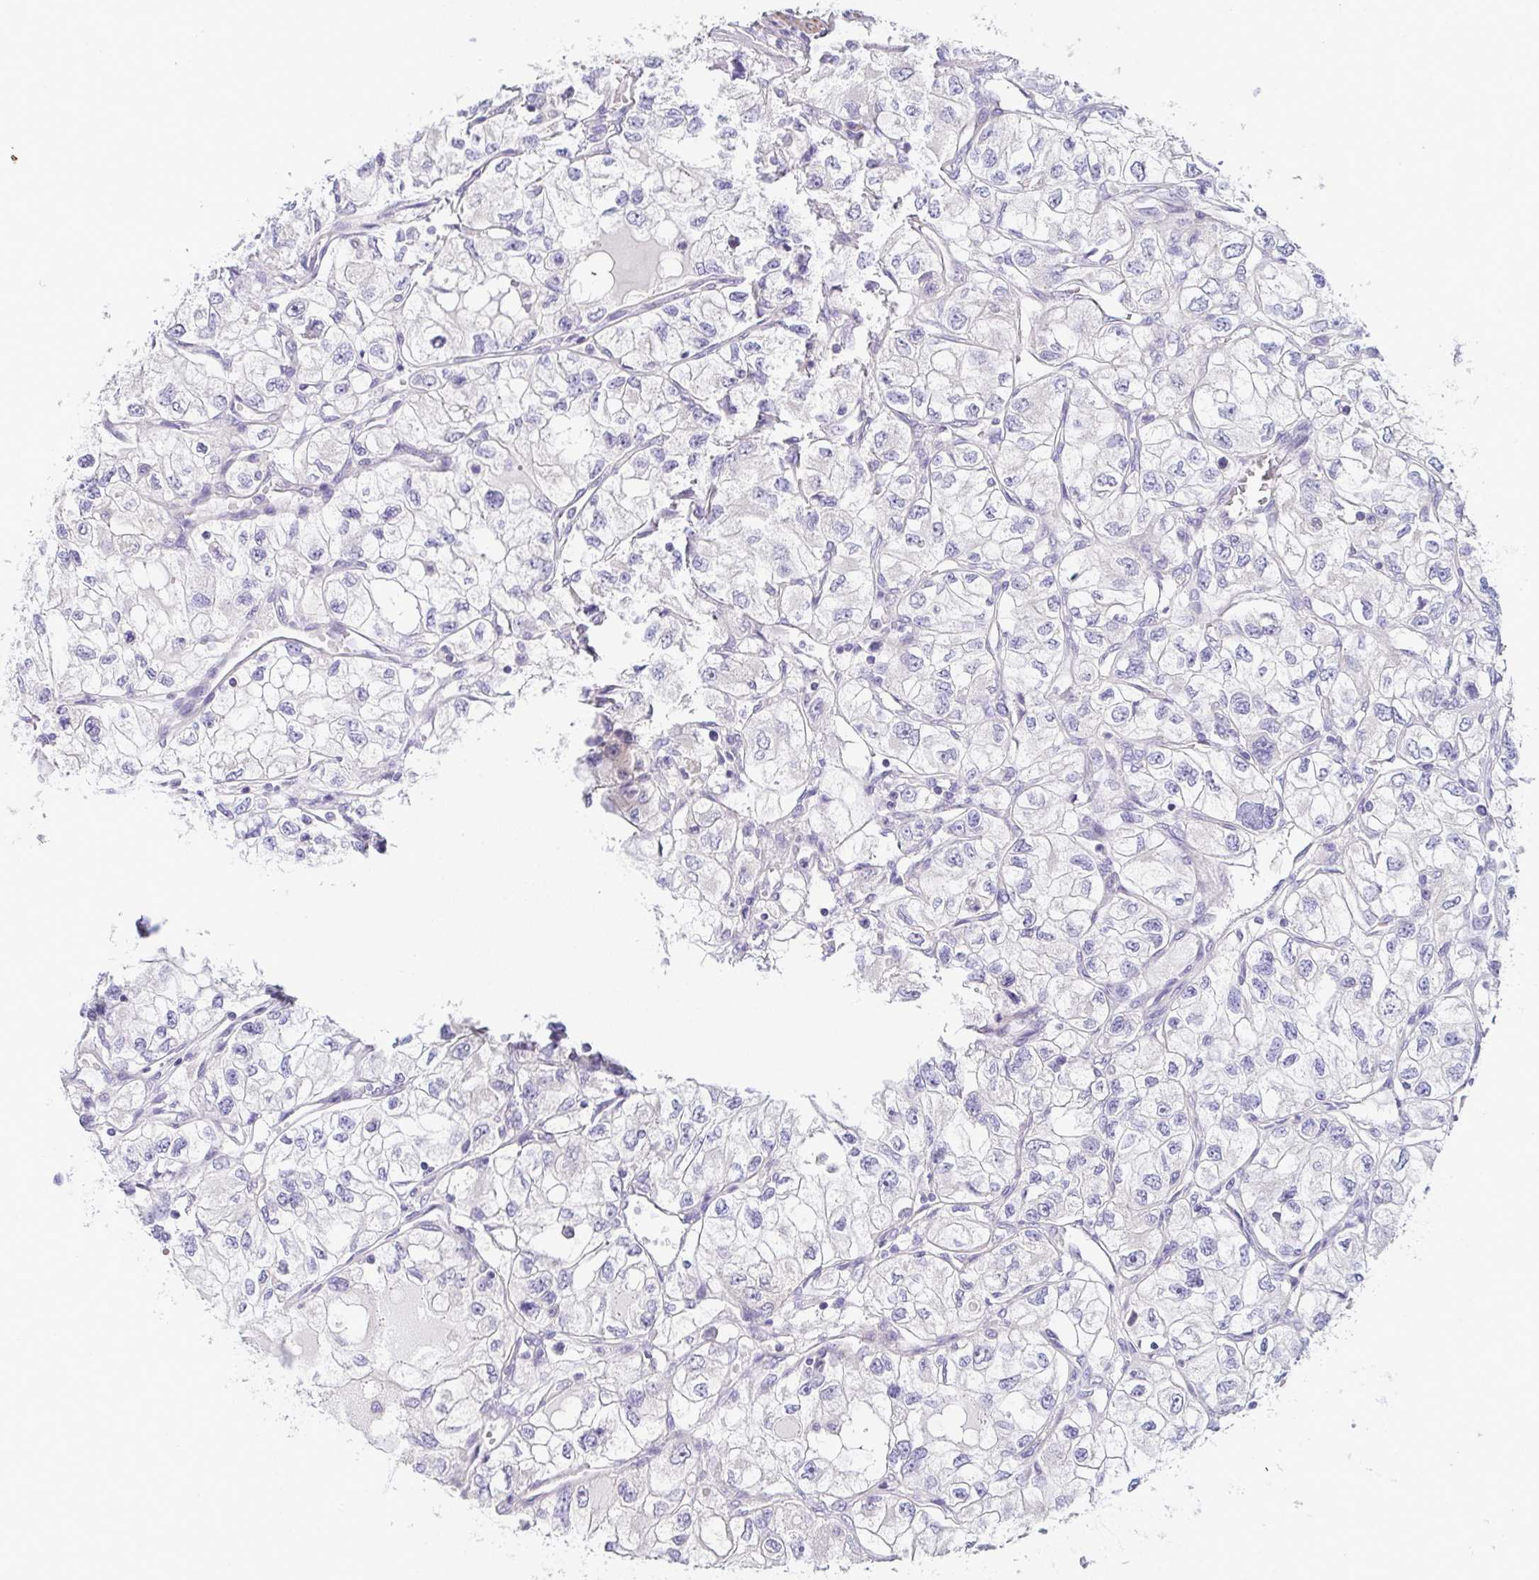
{"staining": {"intensity": "negative", "quantity": "none", "location": "none"}, "tissue": "renal cancer", "cell_type": "Tumor cells", "image_type": "cancer", "snomed": [{"axis": "morphology", "description": "Adenocarcinoma, NOS"}, {"axis": "topography", "description": "Kidney"}], "caption": "There is no significant expression in tumor cells of renal cancer (adenocarcinoma).", "gene": "CFAP97D1", "patient": {"sex": "female", "age": 59}}